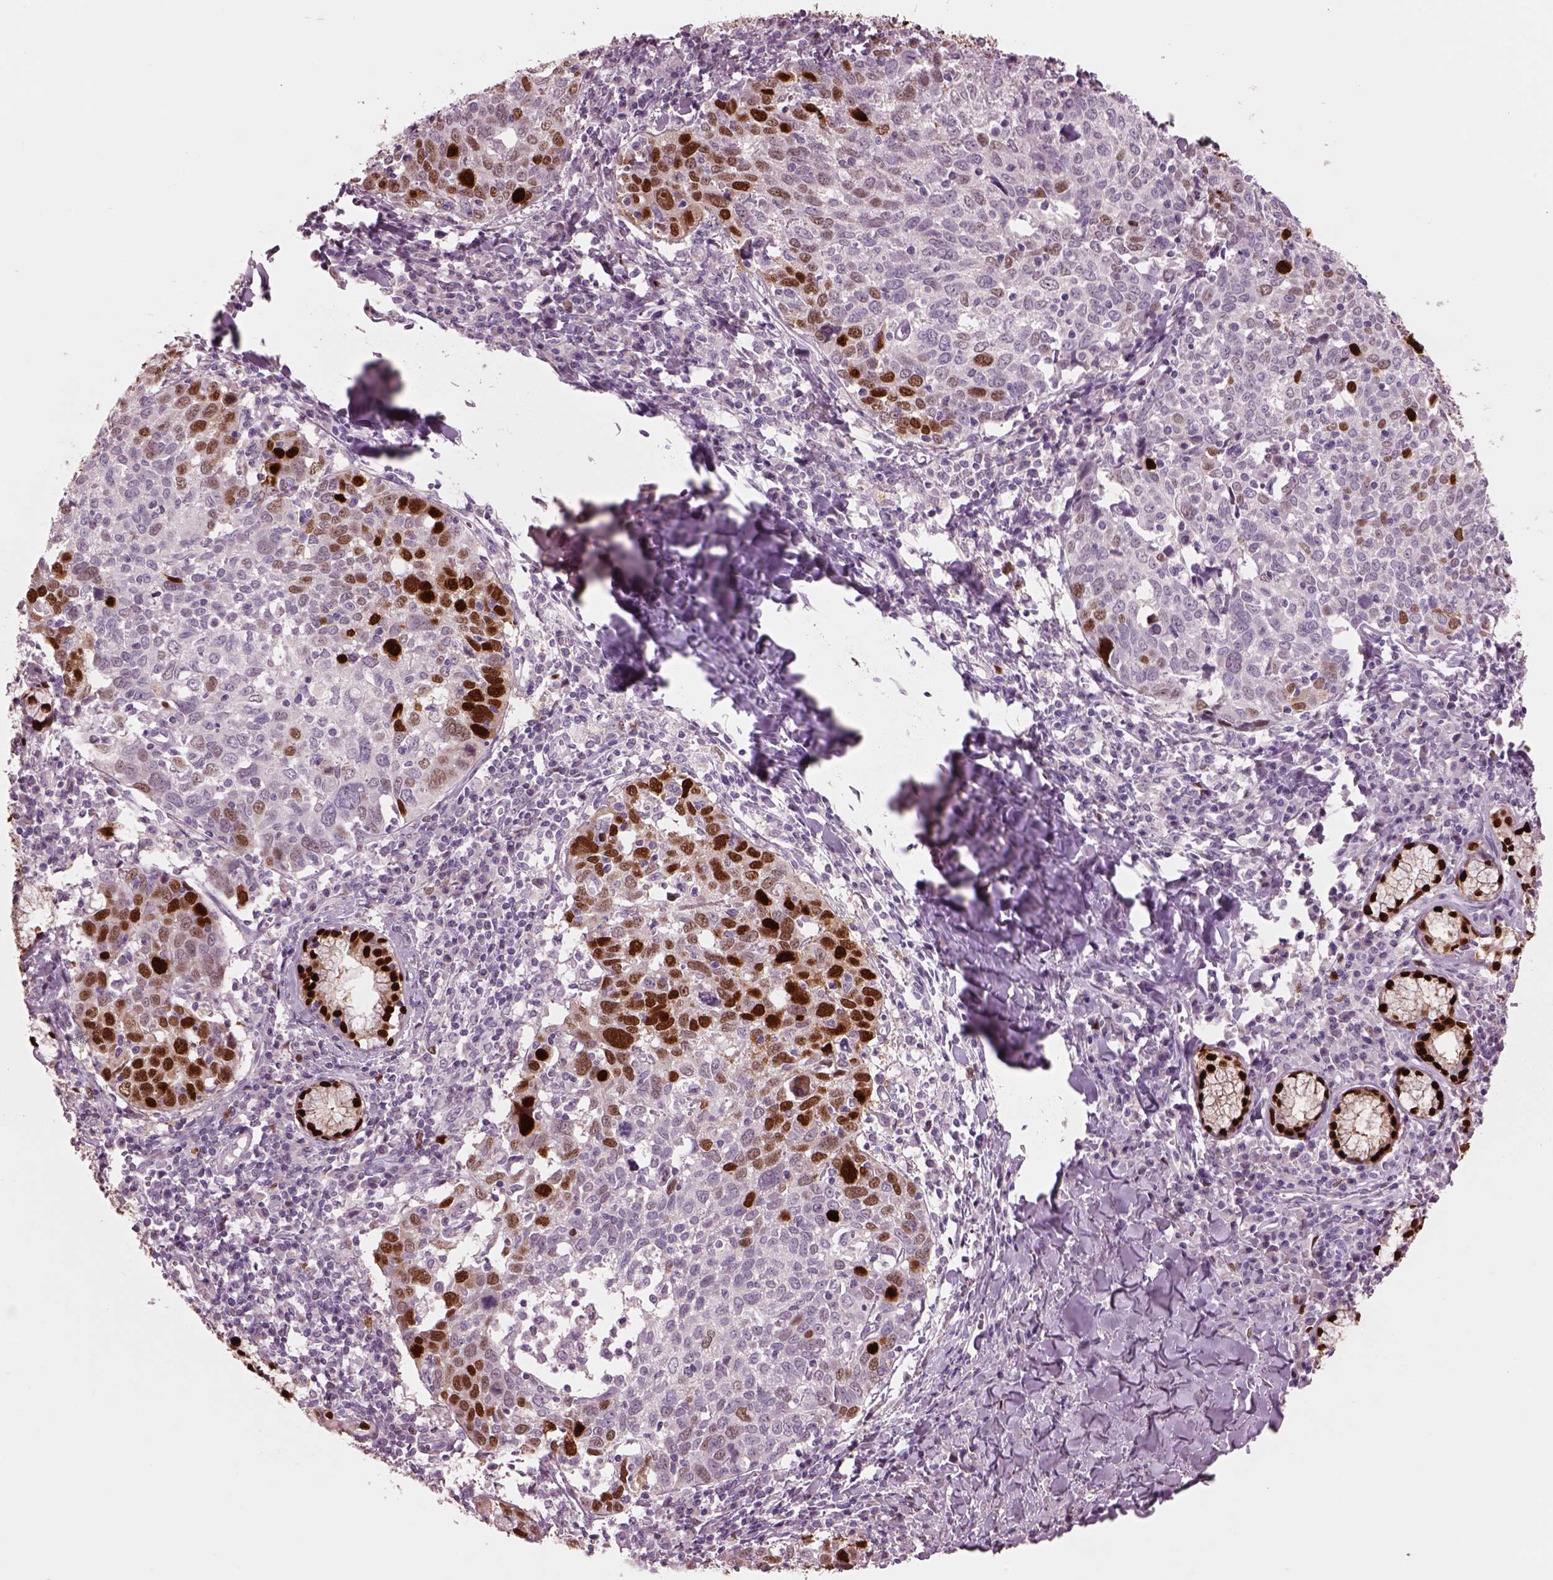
{"staining": {"intensity": "strong", "quantity": "25%-75%", "location": "nuclear"}, "tissue": "lung cancer", "cell_type": "Tumor cells", "image_type": "cancer", "snomed": [{"axis": "morphology", "description": "Squamous cell carcinoma, NOS"}, {"axis": "topography", "description": "Lung"}], "caption": "Lung cancer (squamous cell carcinoma) stained with a protein marker demonstrates strong staining in tumor cells.", "gene": "SOX9", "patient": {"sex": "male", "age": 57}}